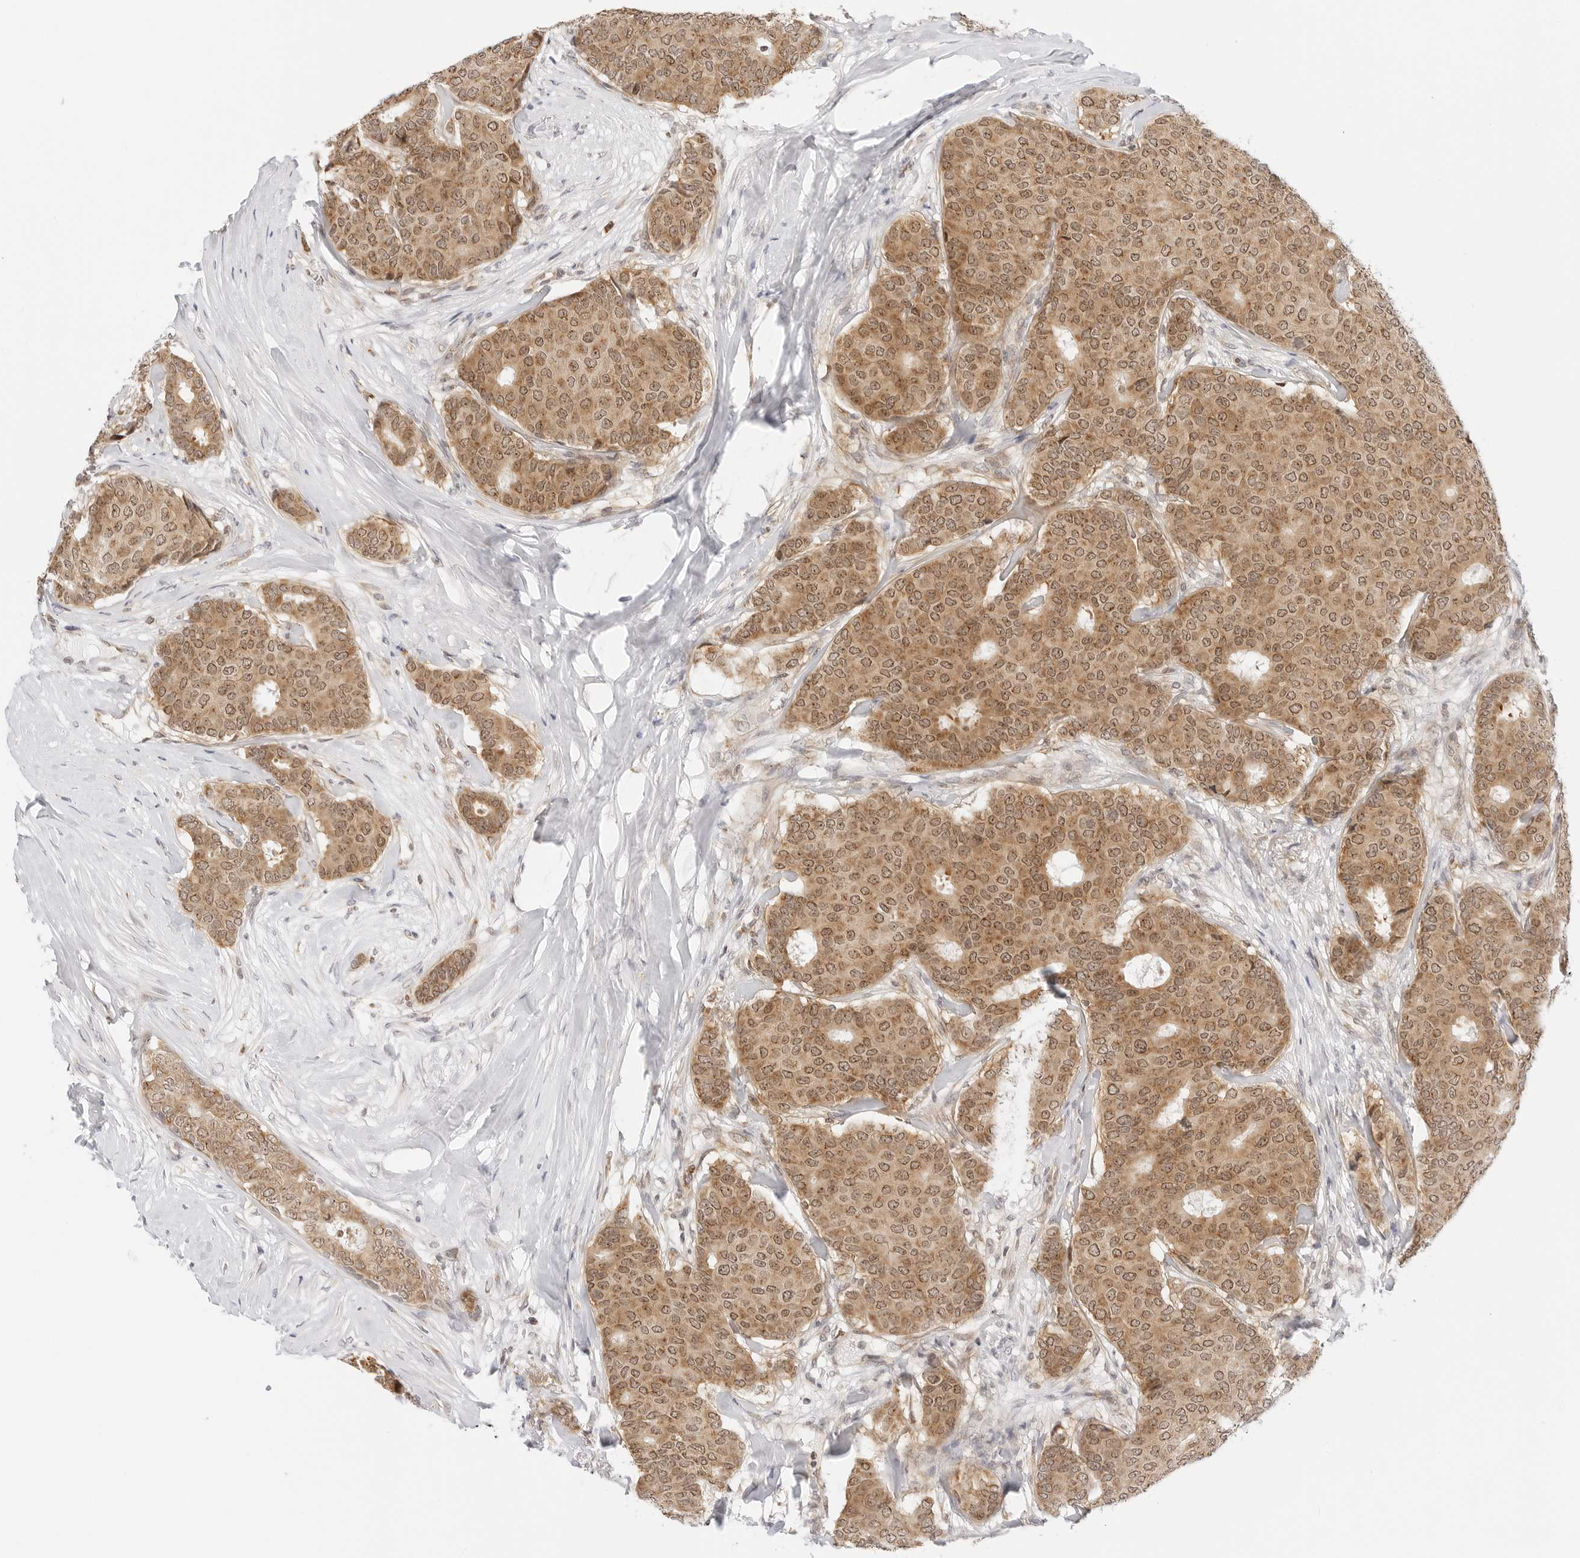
{"staining": {"intensity": "moderate", "quantity": ">75%", "location": "cytoplasmic/membranous,nuclear"}, "tissue": "breast cancer", "cell_type": "Tumor cells", "image_type": "cancer", "snomed": [{"axis": "morphology", "description": "Duct carcinoma"}, {"axis": "topography", "description": "Breast"}], "caption": "Approximately >75% of tumor cells in breast infiltrating ductal carcinoma exhibit moderate cytoplasmic/membranous and nuclear protein positivity as visualized by brown immunohistochemical staining.", "gene": "GORAB", "patient": {"sex": "female", "age": 75}}